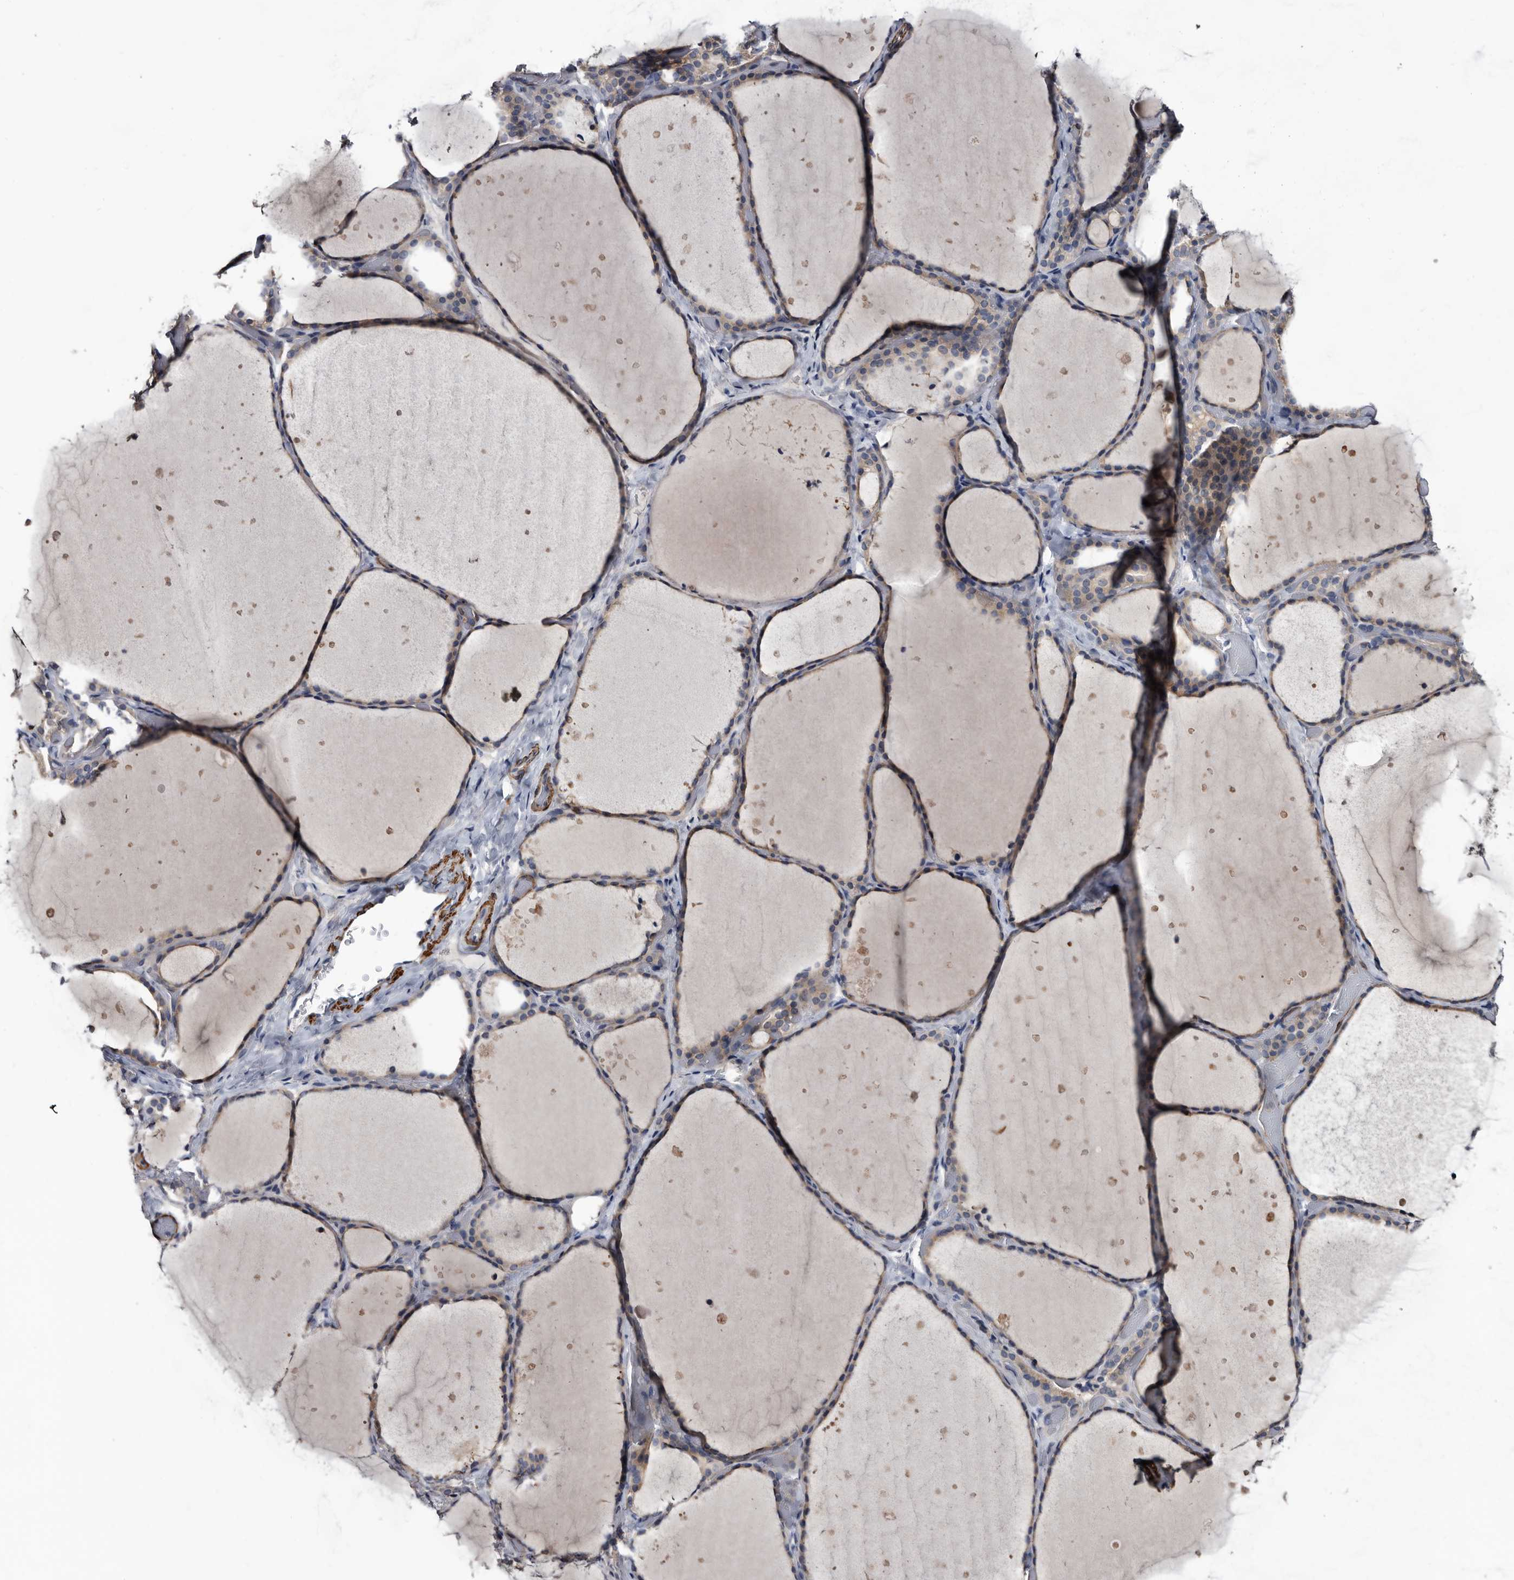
{"staining": {"intensity": "weak", "quantity": ">75%", "location": "cytoplasmic/membranous"}, "tissue": "thyroid gland", "cell_type": "Glandular cells", "image_type": "normal", "snomed": [{"axis": "morphology", "description": "Normal tissue, NOS"}, {"axis": "topography", "description": "Thyroid gland"}], "caption": "This image shows immunohistochemistry staining of normal thyroid gland, with low weak cytoplasmic/membranous expression in approximately >75% of glandular cells.", "gene": "IARS1", "patient": {"sex": "female", "age": 44}}